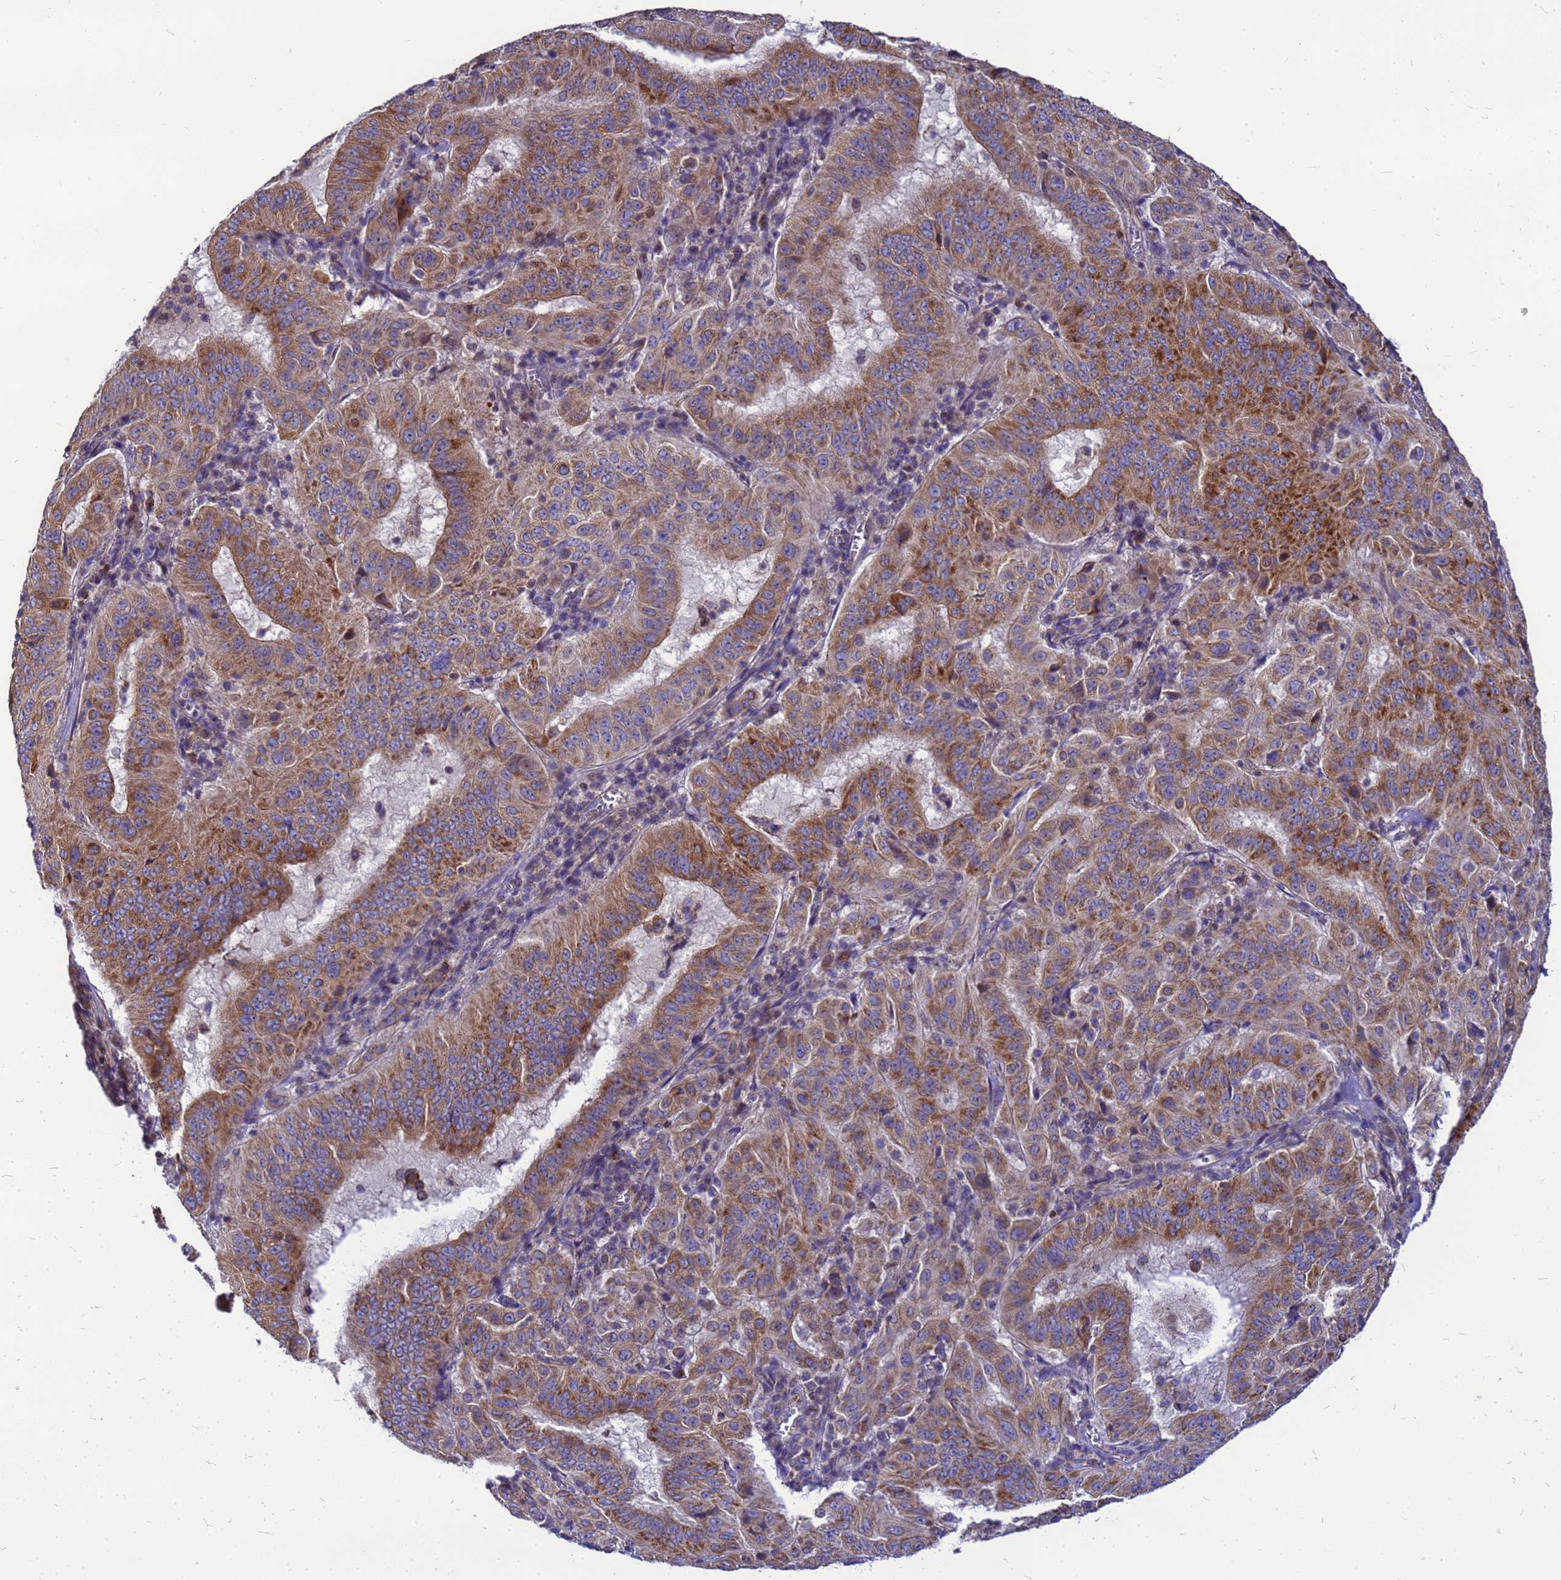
{"staining": {"intensity": "moderate", "quantity": ">75%", "location": "cytoplasmic/membranous"}, "tissue": "pancreatic cancer", "cell_type": "Tumor cells", "image_type": "cancer", "snomed": [{"axis": "morphology", "description": "Adenocarcinoma, NOS"}, {"axis": "topography", "description": "Pancreas"}], "caption": "Brown immunohistochemical staining in human adenocarcinoma (pancreatic) displays moderate cytoplasmic/membranous positivity in about >75% of tumor cells. (DAB IHC with brightfield microscopy, high magnification).", "gene": "CMC4", "patient": {"sex": "male", "age": 63}}